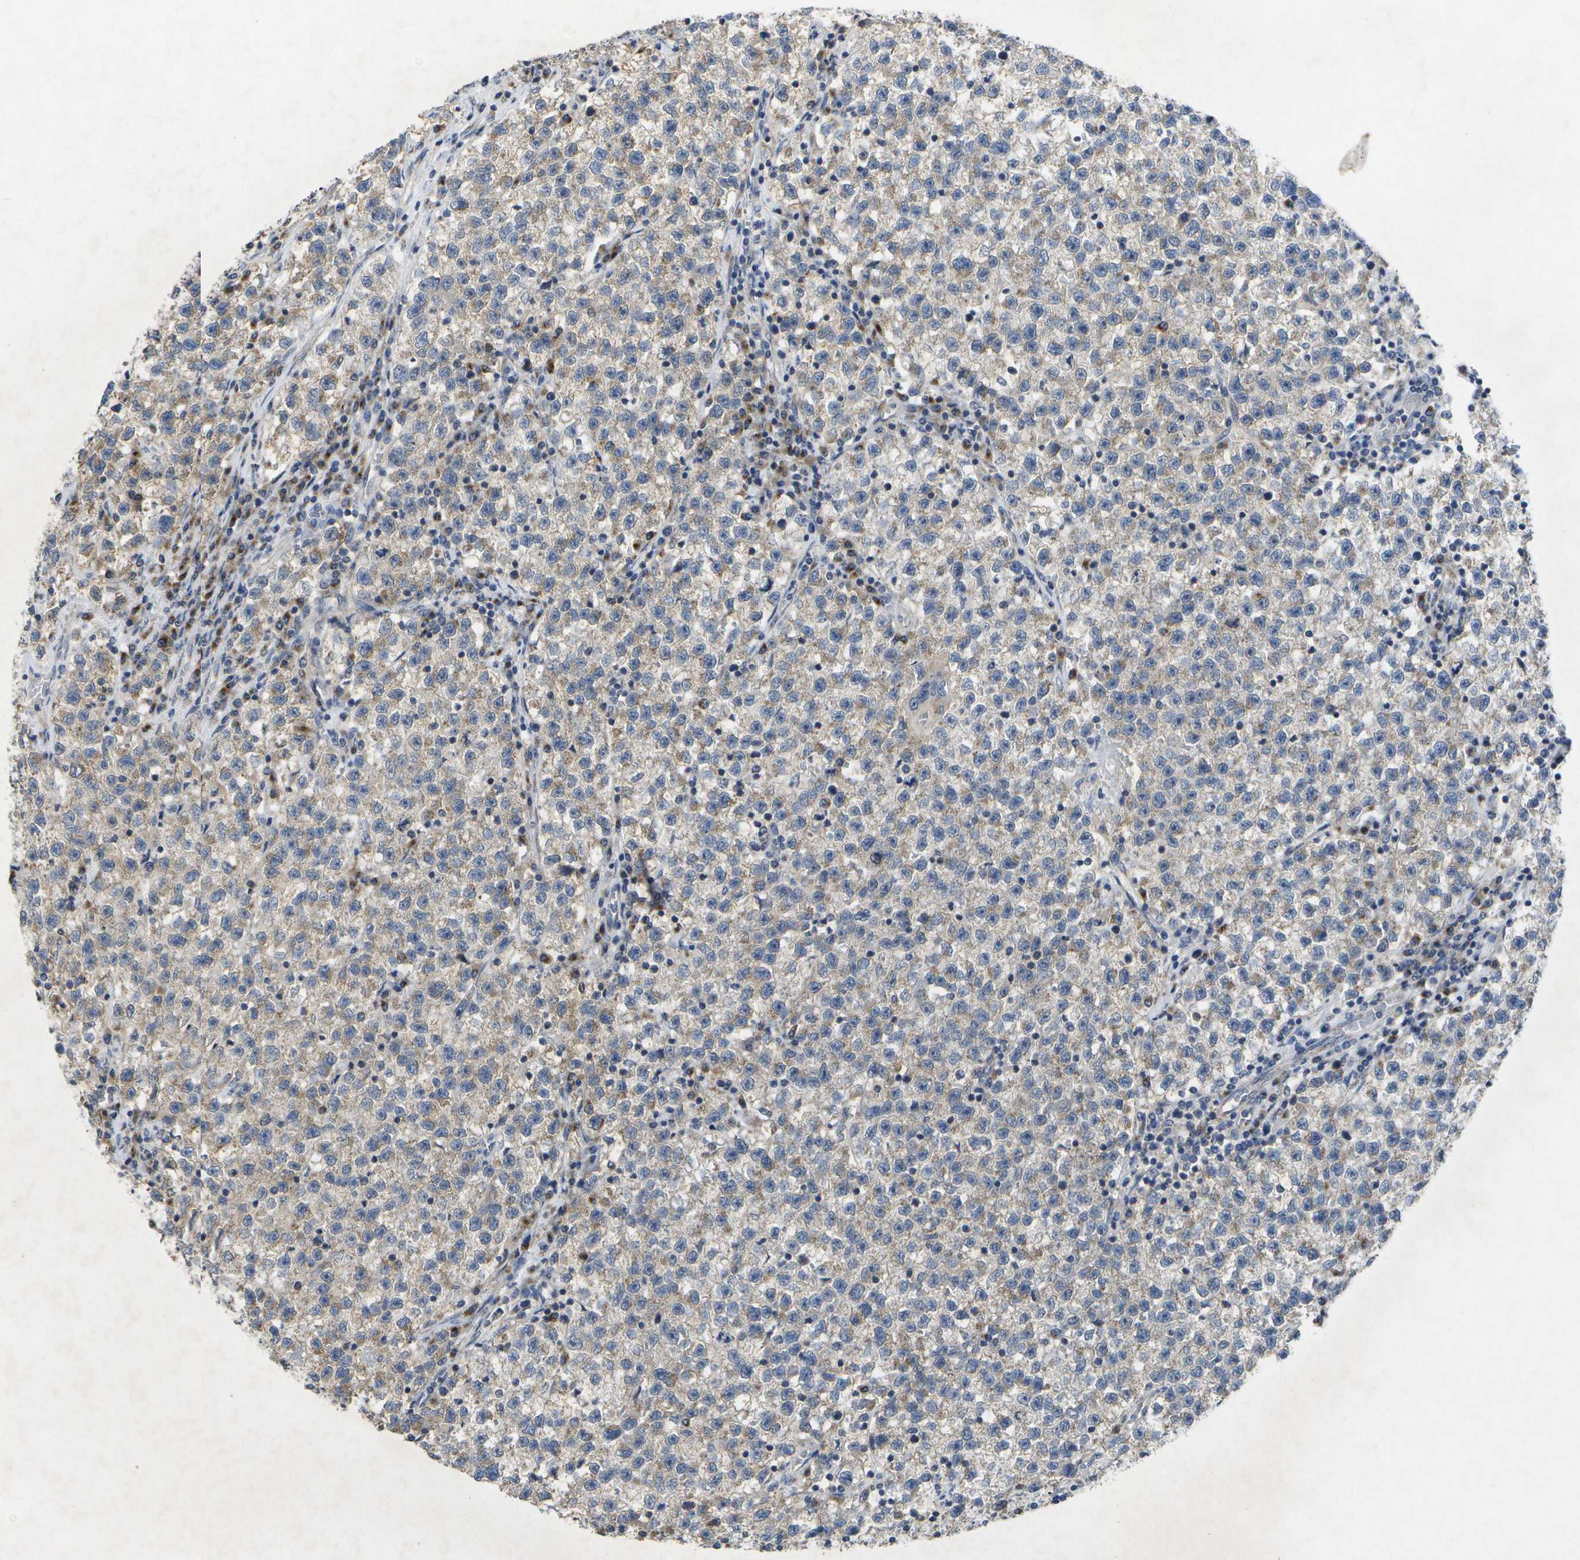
{"staining": {"intensity": "weak", "quantity": "25%-75%", "location": "cytoplasmic/membranous"}, "tissue": "testis cancer", "cell_type": "Tumor cells", "image_type": "cancer", "snomed": [{"axis": "morphology", "description": "Seminoma, NOS"}, {"axis": "topography", "description": "Testis"}], "caption": "Immunohistochemistry (IHC) of human seminoma (testis) displays low levels of weak cytoplasmic/membranous expression in approximately 25%-75% of tumor cells. (Brightfield microscopy of DAB IHC at high magnification).", "gene": "KDELR1", "patient": {"sex": "male", "age": 22}}